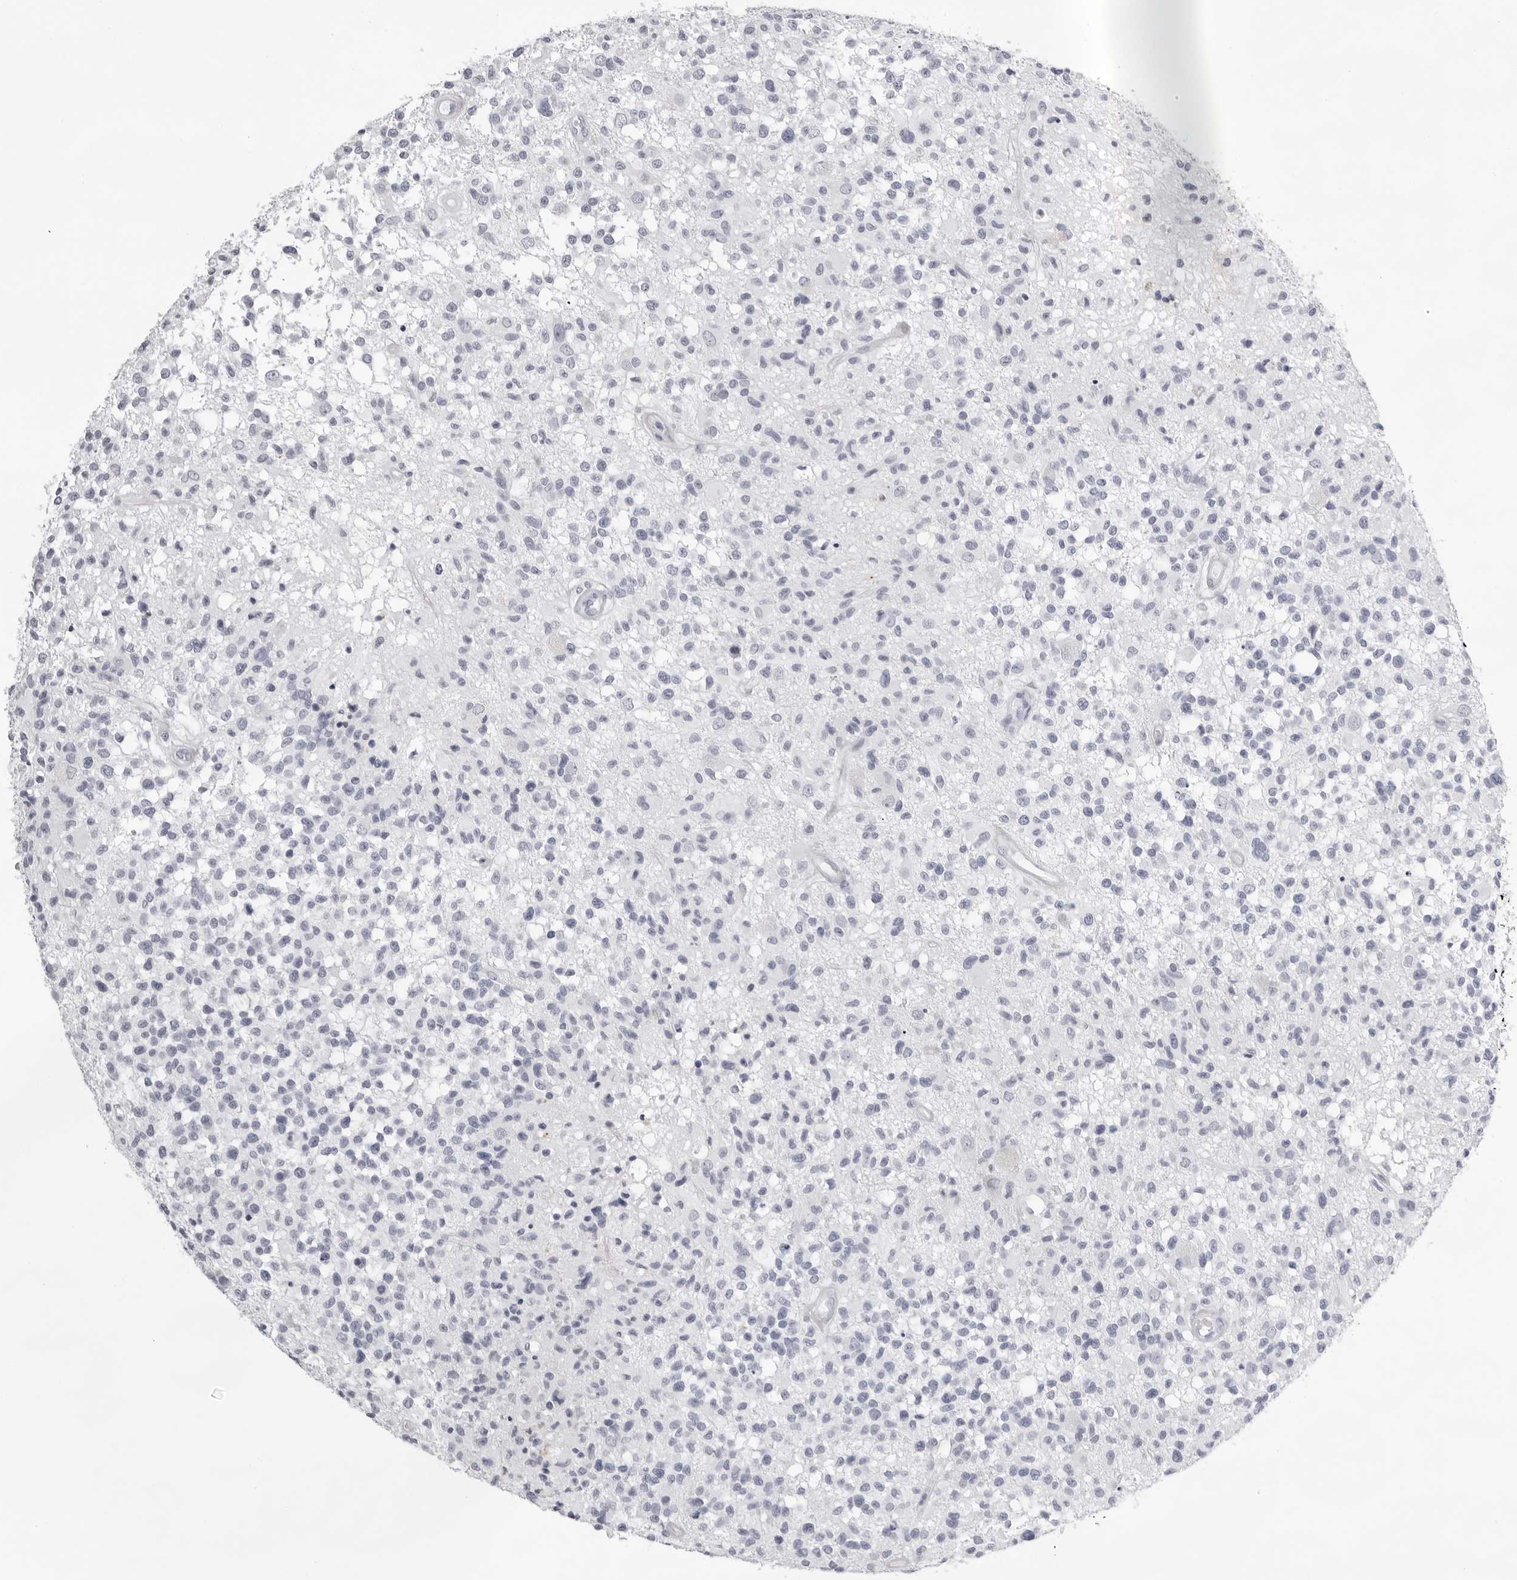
{"staining": {"intensity": "negative", "quantity": "none", "location": "none"}, "tissue": "glioma", "cell_type": "Tumor cells", "image_type": "cancer", "snomed": [{"axis": "morphology", "description": "Glioma, malignant, High grade"}, {"axis": "morphology", "description": "Glioblastoma, NOS"}, {"axis": "topography", "description": "Brain"}], "caption": "Tumor cells show no significant protein positivity in high-grade glioma (malignant). (DAB (3,3'-diaminobenzidine) IHC visualized using brightfield microscopy, high magnification).", "gene": "TMOD4", "patient": {"sex": "male", "age": 60}}